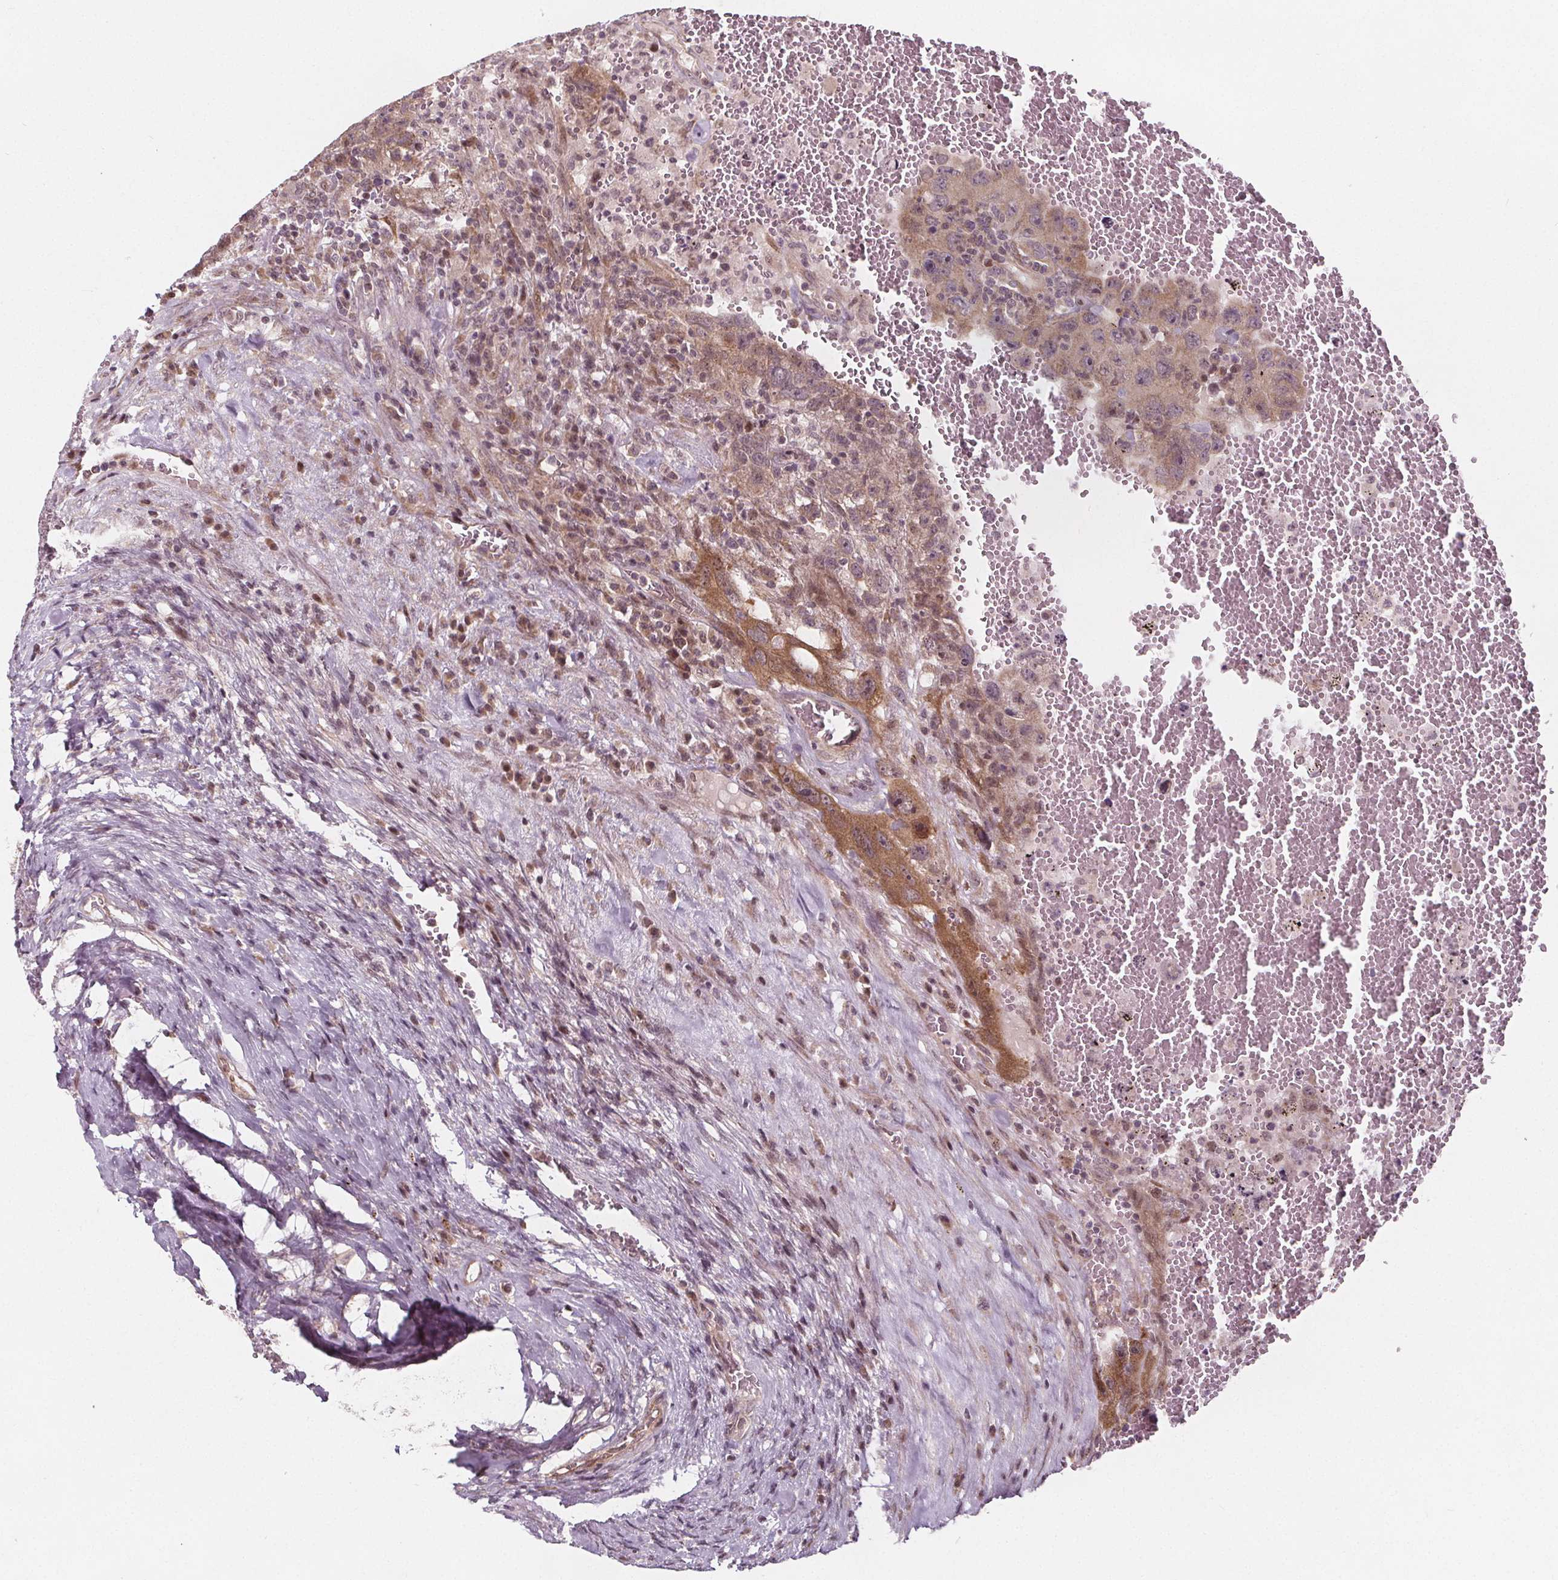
{"staining": {"intensity": "moderate", "quantity": ">75%", "location": "cytoplasmic/membranous"}, "tissue": "testis cancer", "cell_type": "Tumor cells", "image_type": "cancer", "snomed": [{"axis": "morphology", "description": "Carcinoma, Embryonal, NOS"}, {"axis": "topography", "description": "Testis"}], "caption": "Immunohistochemical staining of embryonal carcinoma (testis) exhibits medium levels of moderate cytoplasmic/membranous staining in approximately >75% of tumor cells.", "gene": "AKT1S1", "patient": {"sex": "male", "age": 26}}